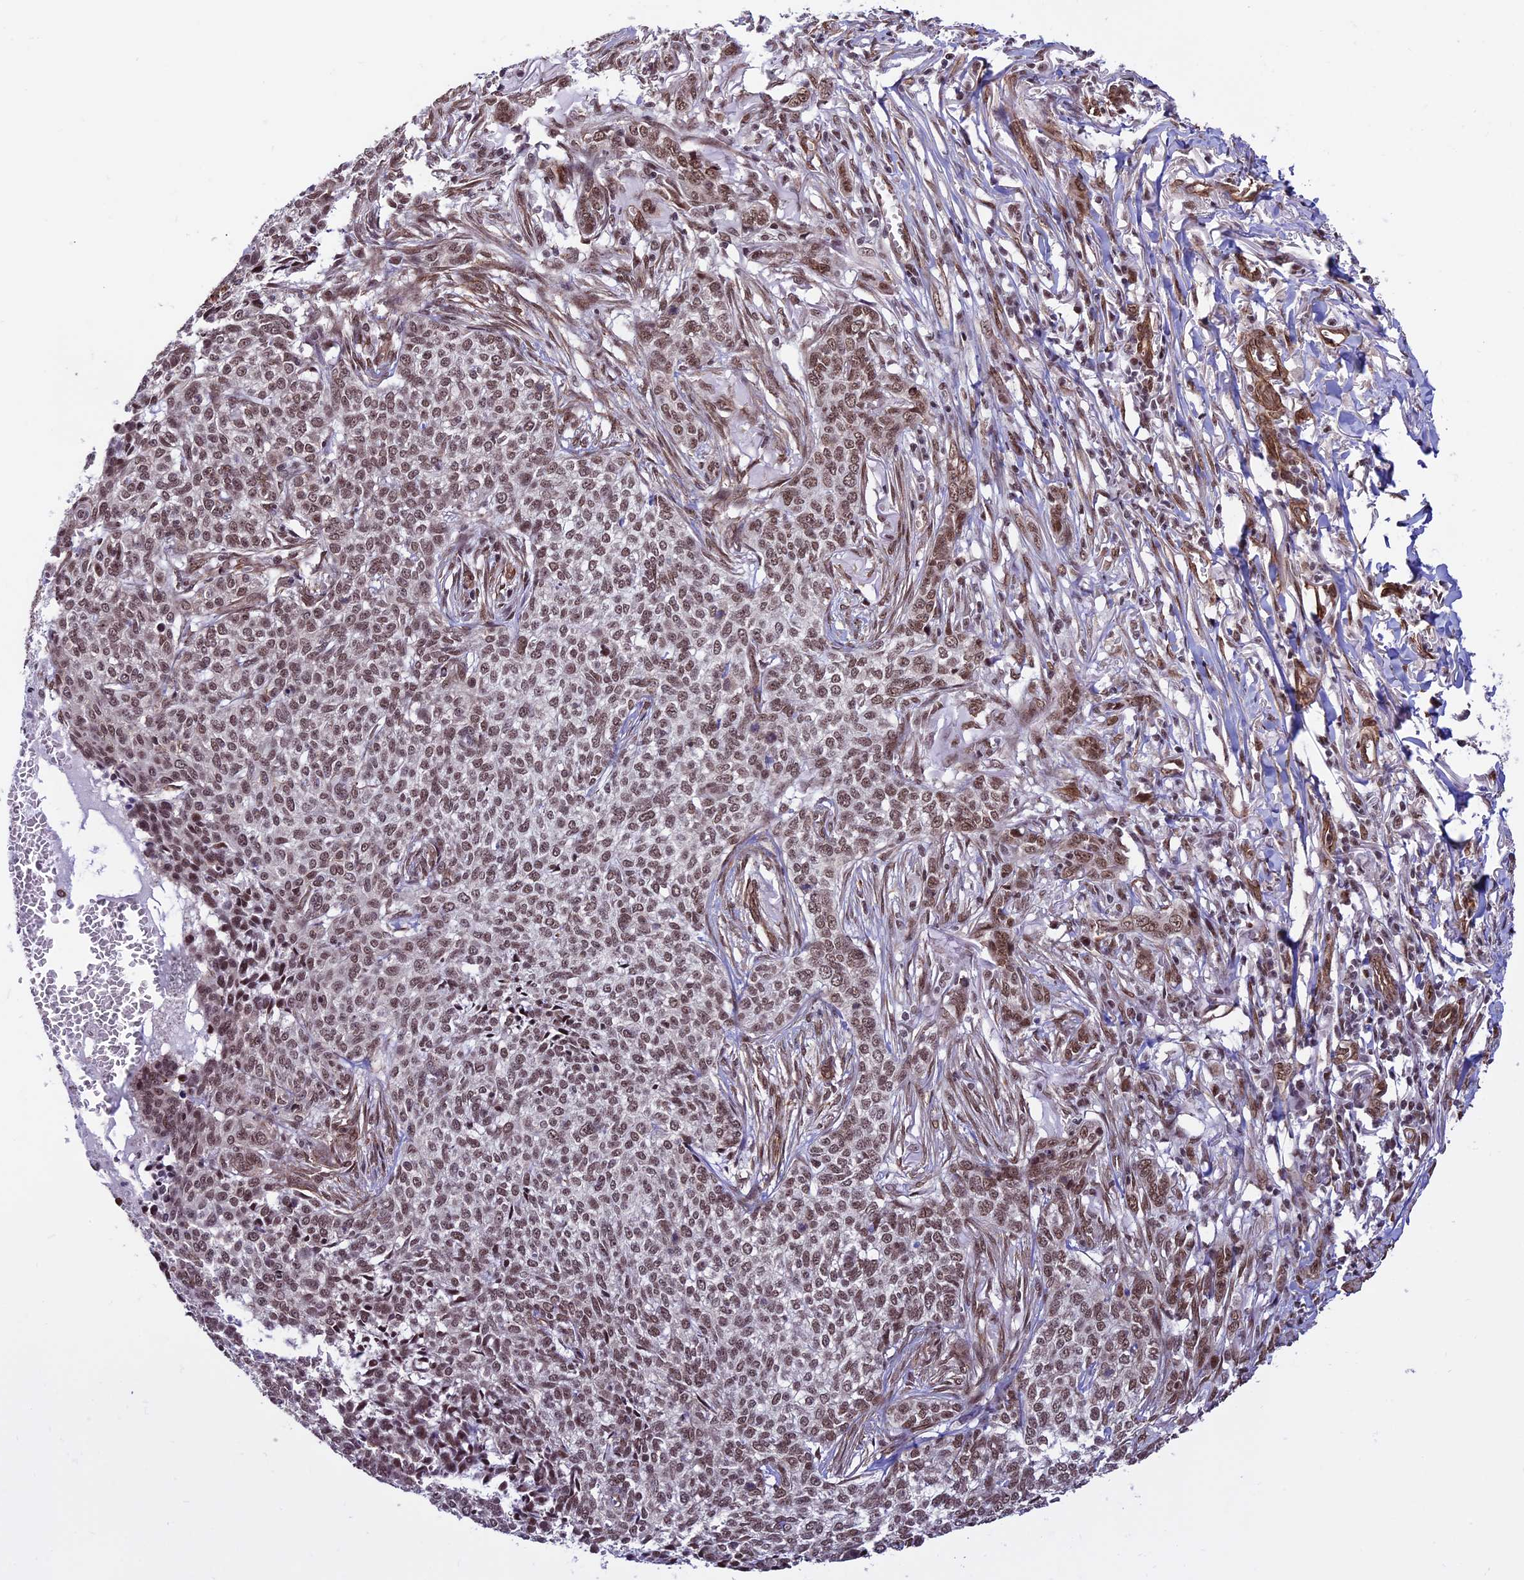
{"staining": {"intensity": "moderate", "quantity": ">75%", "location": "nuclear"}, "tissue": "skin cancer", "cell_type": "Tumor cells", "image_type": "cancer", "snomed": [{"axis": "morphology", "description": "Basal cell carcinoma"}, {"axis": "topography", "description": "Skin"}], "caption": "Skin basal cell carcinoma stained for a protein (brown) shows moderate nuclear positive positivity in approximately >75% of tumor cells.", "gene": "MPHOSPH8", "patient": {"sex": "male", "age": 85}}